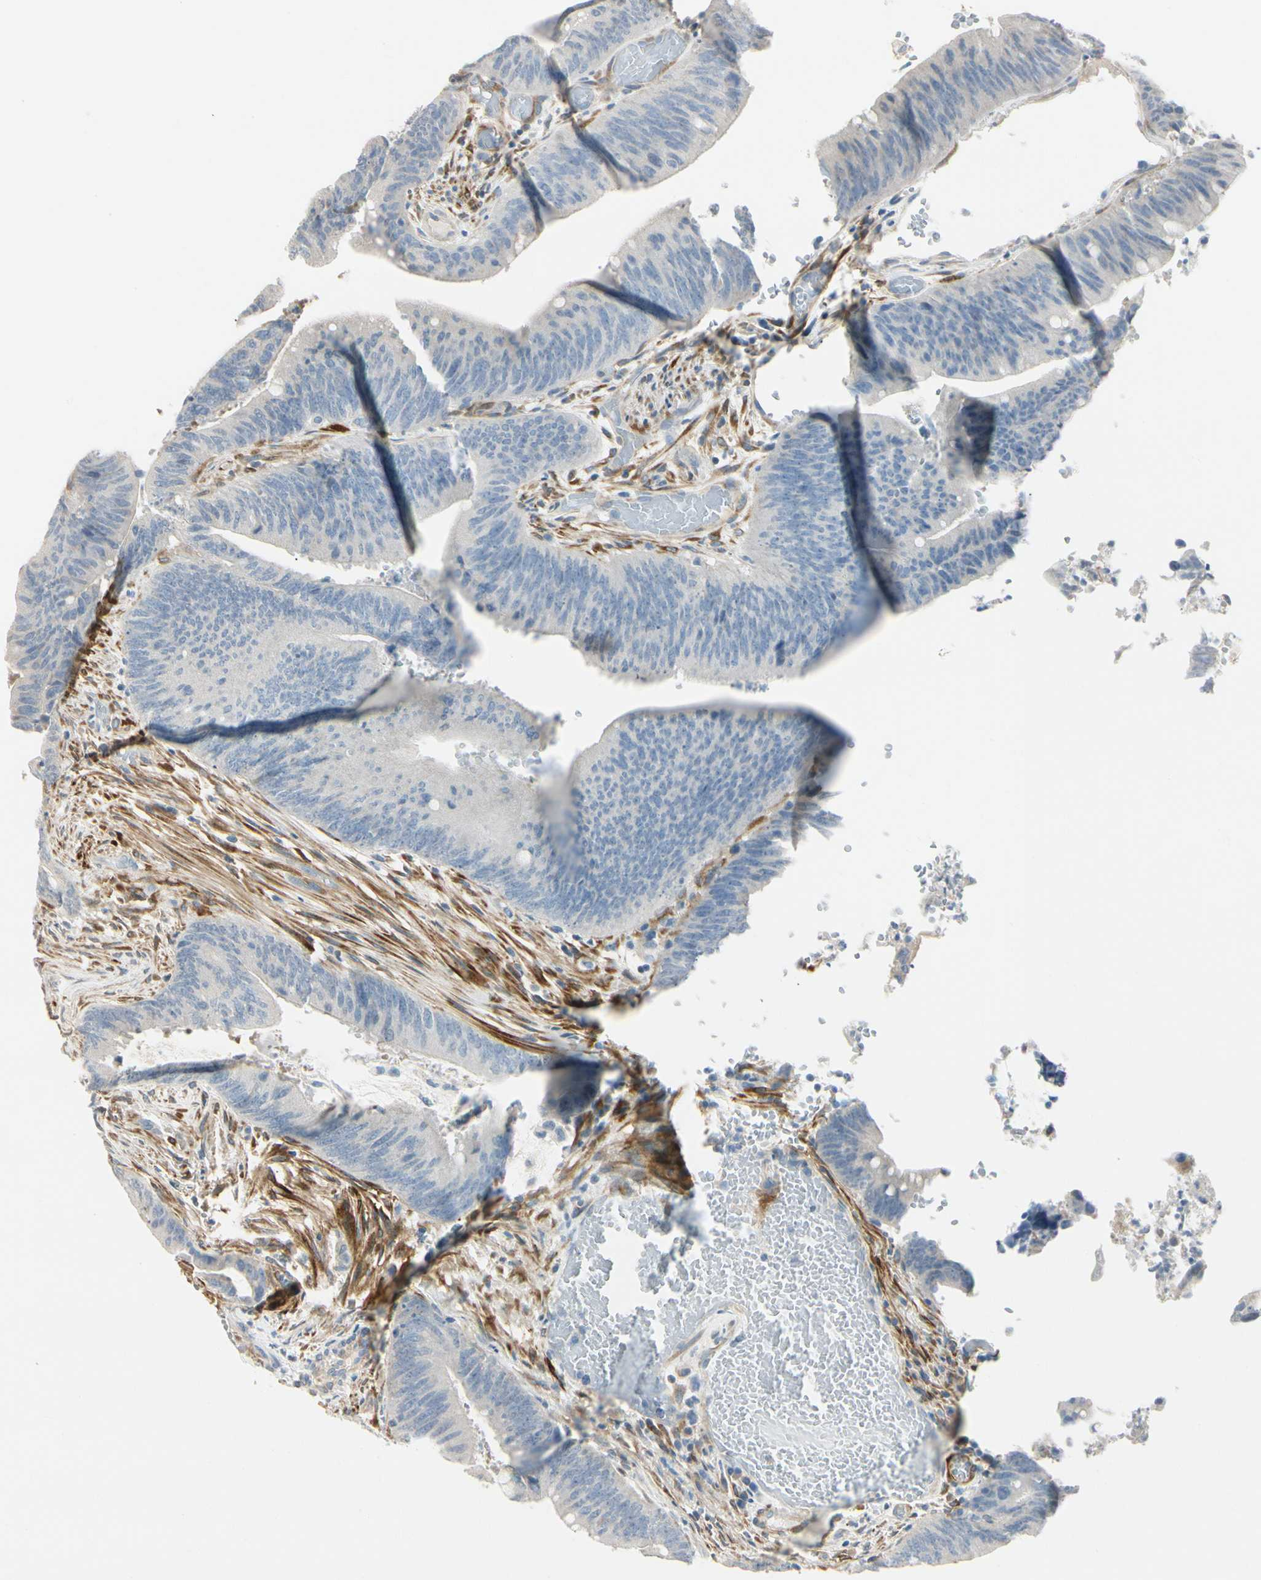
{"staining": {"intensity": "negative", "quantity": "none", "location": "none"}, "tissue": "colorectal cancer", "cell_type": "Tumor cells", "image_type": "cancer", "snomed": [{"axis": "morphology", "description": "Adenocarcinoma, NOS"}, {"axis": "topography", "description": "Rectum"}], "caption": "Adenocarcinoma (colorectal) was stained to show a protein in brown. There is no significant expression in tumor cells. Nuclei are stained in blue.", "gene": "AMPH", "patient": {"sex": "female", "age": 66}}